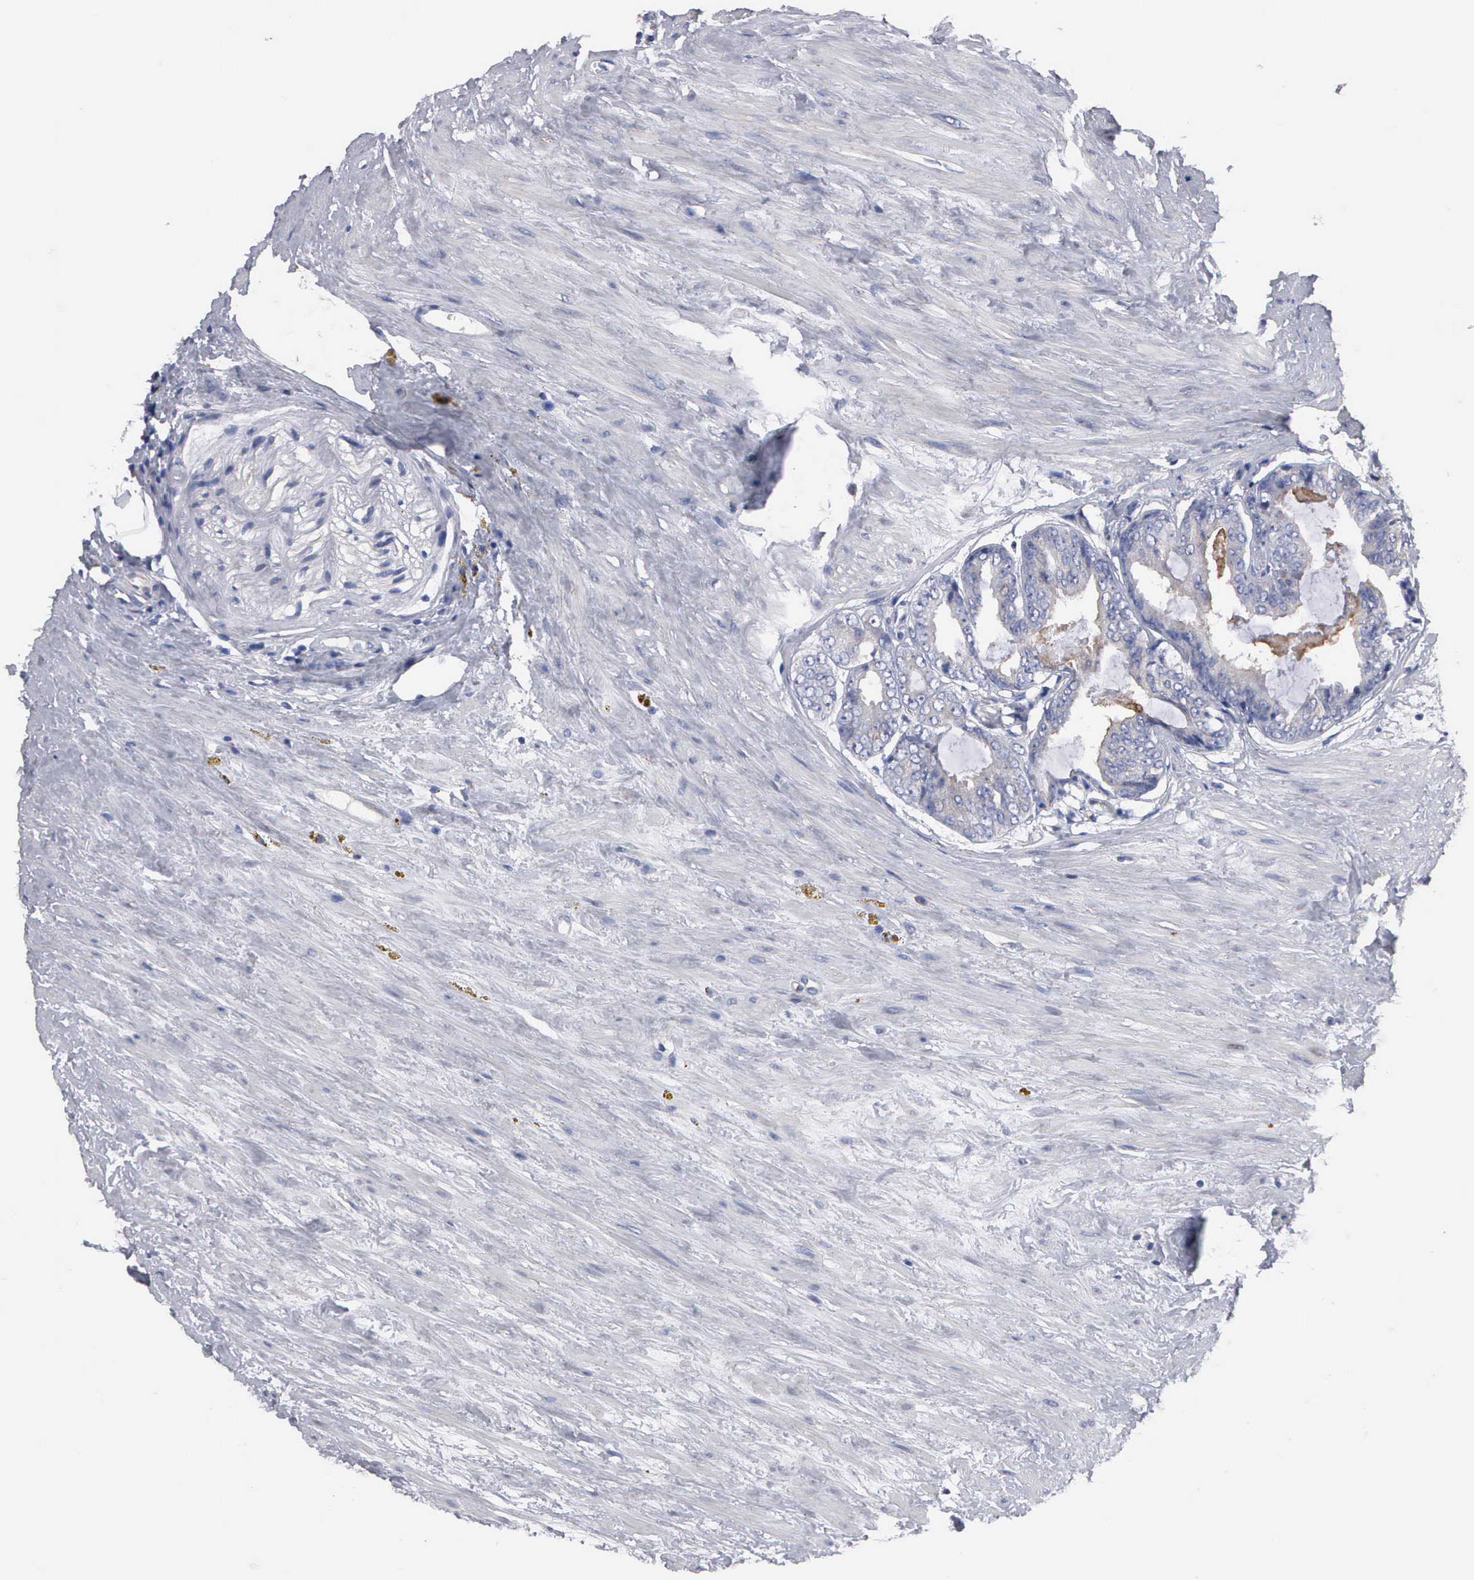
{"staining": {"intensity": "weak", "quantity": "<25%", "location": "cytoplasmic/membranous"}, "tissue": "prostate cancer", "cell_type": "Tumor cells", "image_type": "cancer", "snomed": [{"axis": "morphology", "description": "Adenocarcinoma, Medium grade"}, {"axis": "topography", "description": "Prostate"}], "caption": "DAB (3,3'-diaminobenzidine) immunohistochemical staining of human prostate adenocarcinoma (medium-grade) demonstrates no significant staining in tumor cells. Brightfield microscopy of immunohistochemistry stained with DAB (brown) and hematoxylin (blue), captured at high magnification.", "gene": "RDX", "patient": {"sex": "male", "age": 79}}